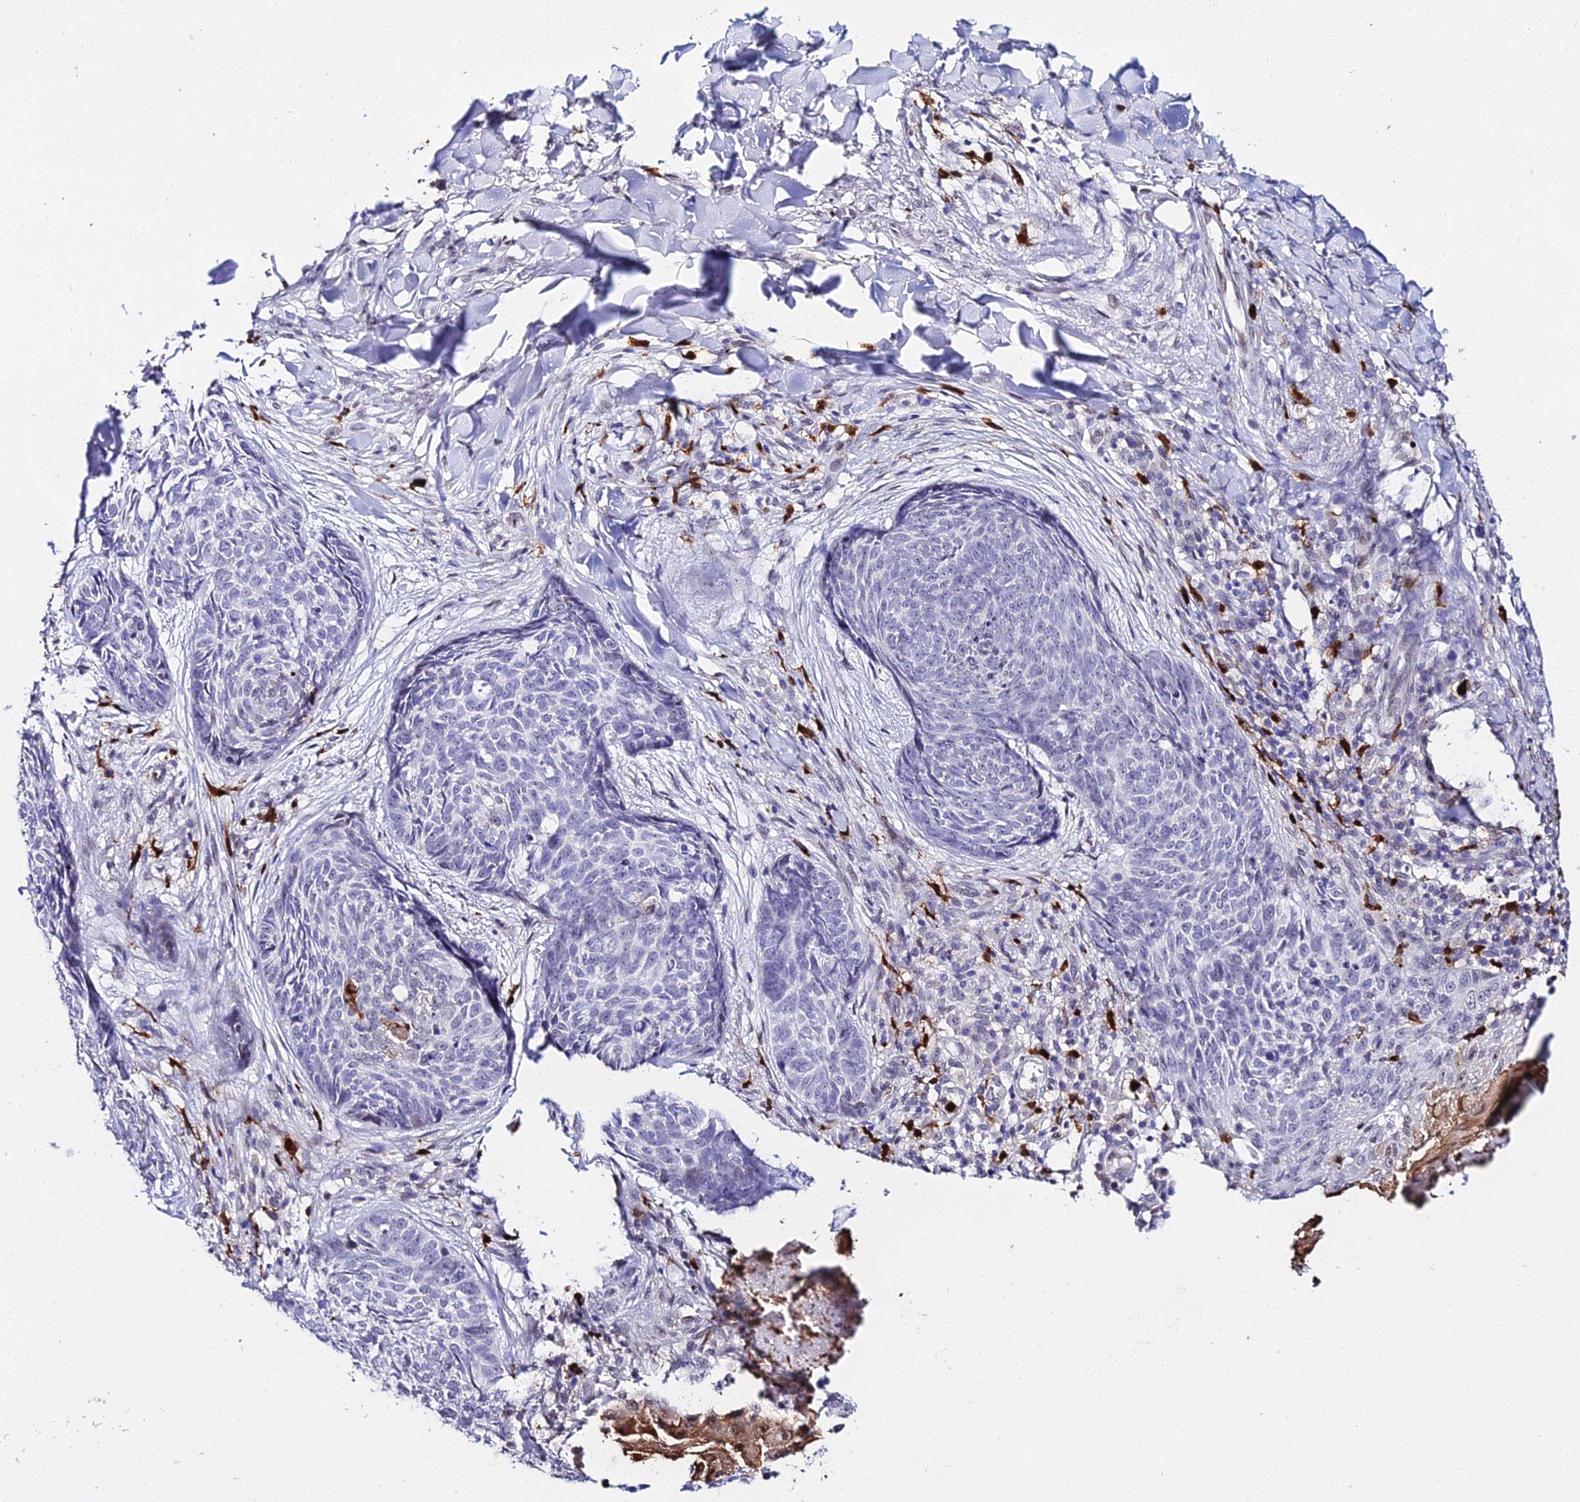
{"staining": {"intensity": "negative", "quantity": "none", "location": "none"}, "tissue": "skin cancer", "cell_type": "Tumor cells", "image_type": "cancer", "snomed": [{"axis": "morphology", "description": "Basal cell carcinoma"}, {"axis": "topography", "description": "Skin"}], "caption": "Image shows no protein expression in tumor cells of skin cancer tissue.", "gene": "MCM10", "patient": {"sex": "female", "age": 61}}